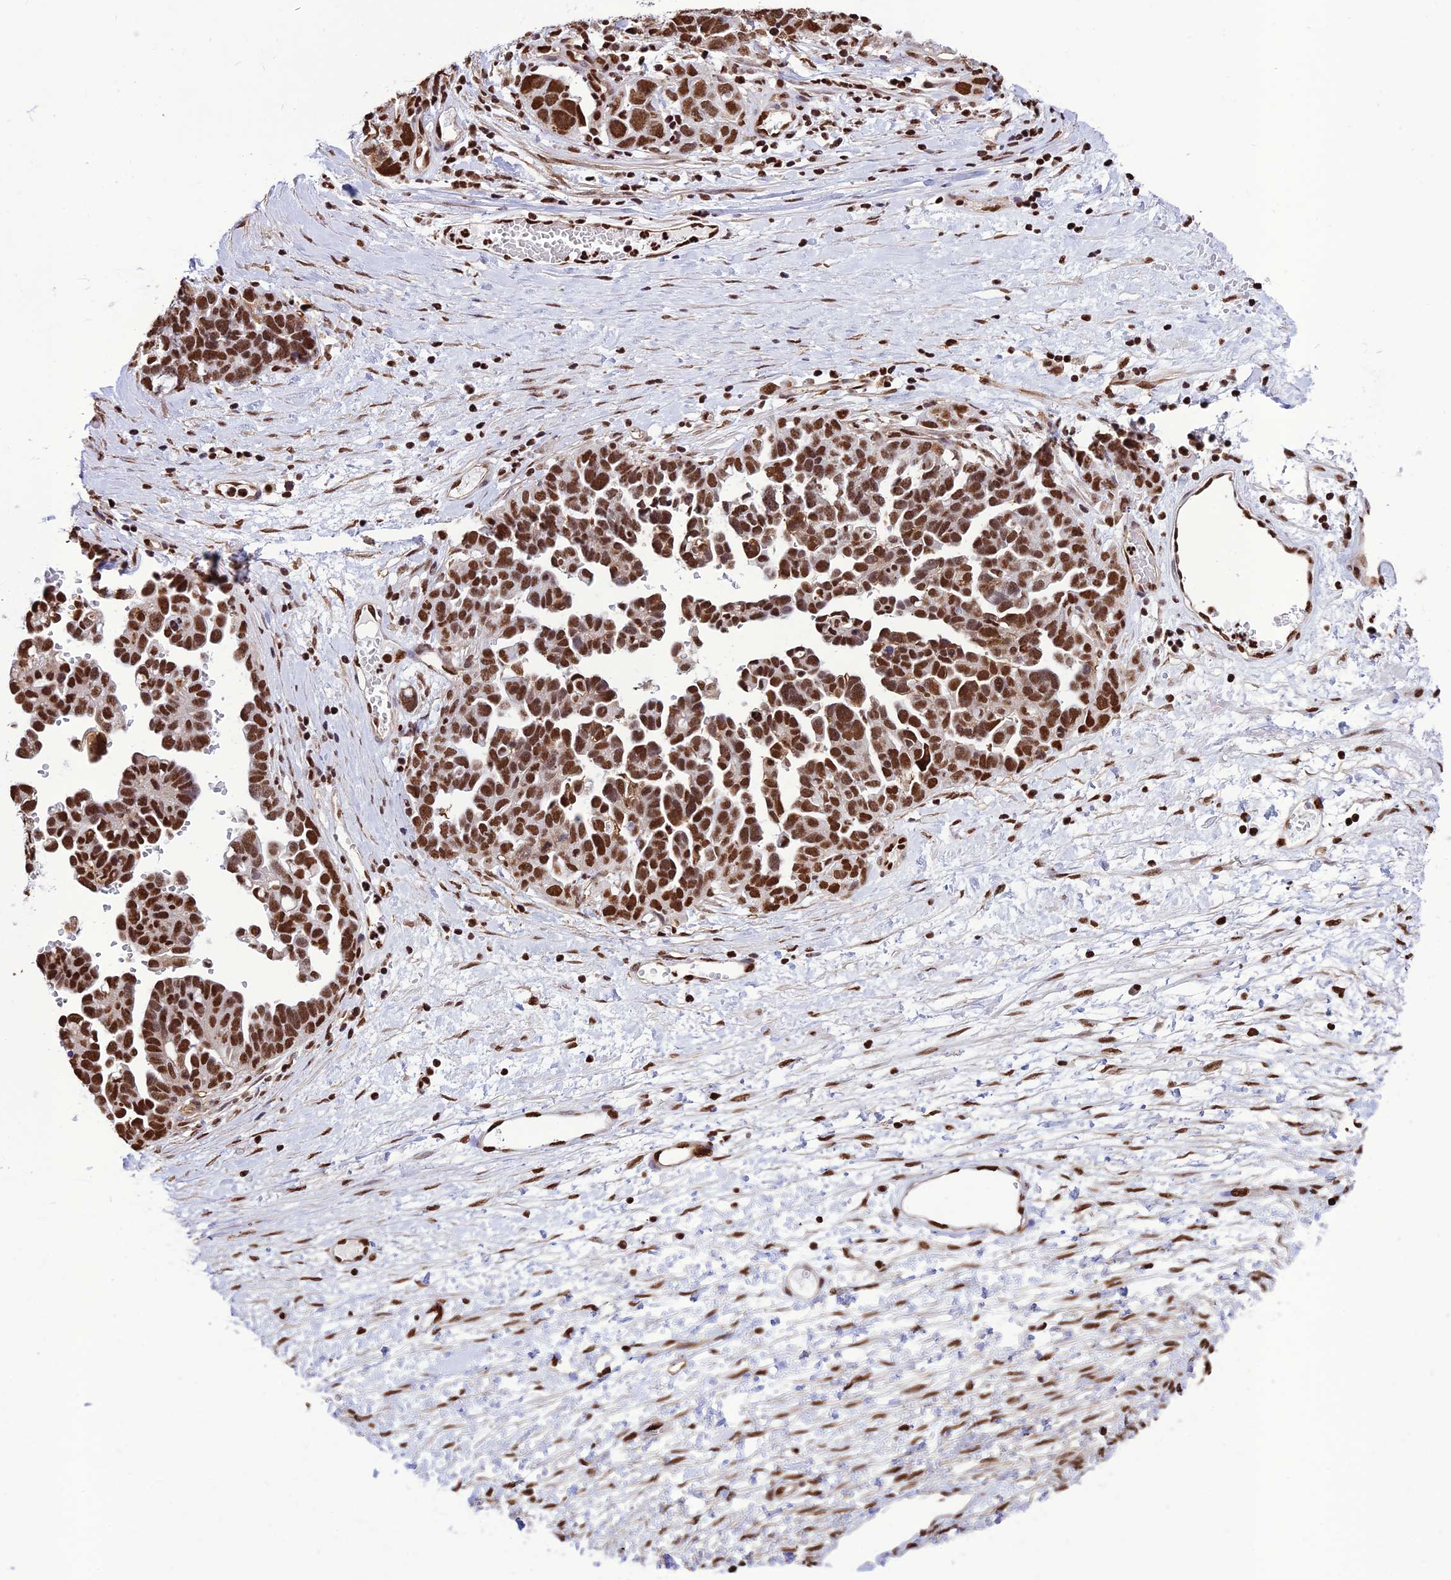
{"staining": {"intensity": "strong", "quantity": ">75%", "location": "nuclear"}, "tissue": "ovarian cancer", "cell_type": "Tumor cells", "image_type": "cancer", "snomed": [{"axis": "morphology", "description": "Cystadenocarcinoma, serous, NOS"}, {"axis": "topography", "description": "Ovary"}], "caption": "Immunohistochemistry (DAB) staining of human serous cystadenocarcinoma (ovarian) shows strong nuclear protein expression in approximately >75% of tumor cells.", "gene": "INO80E", "patient": {"sex": "female", "age": 54}}